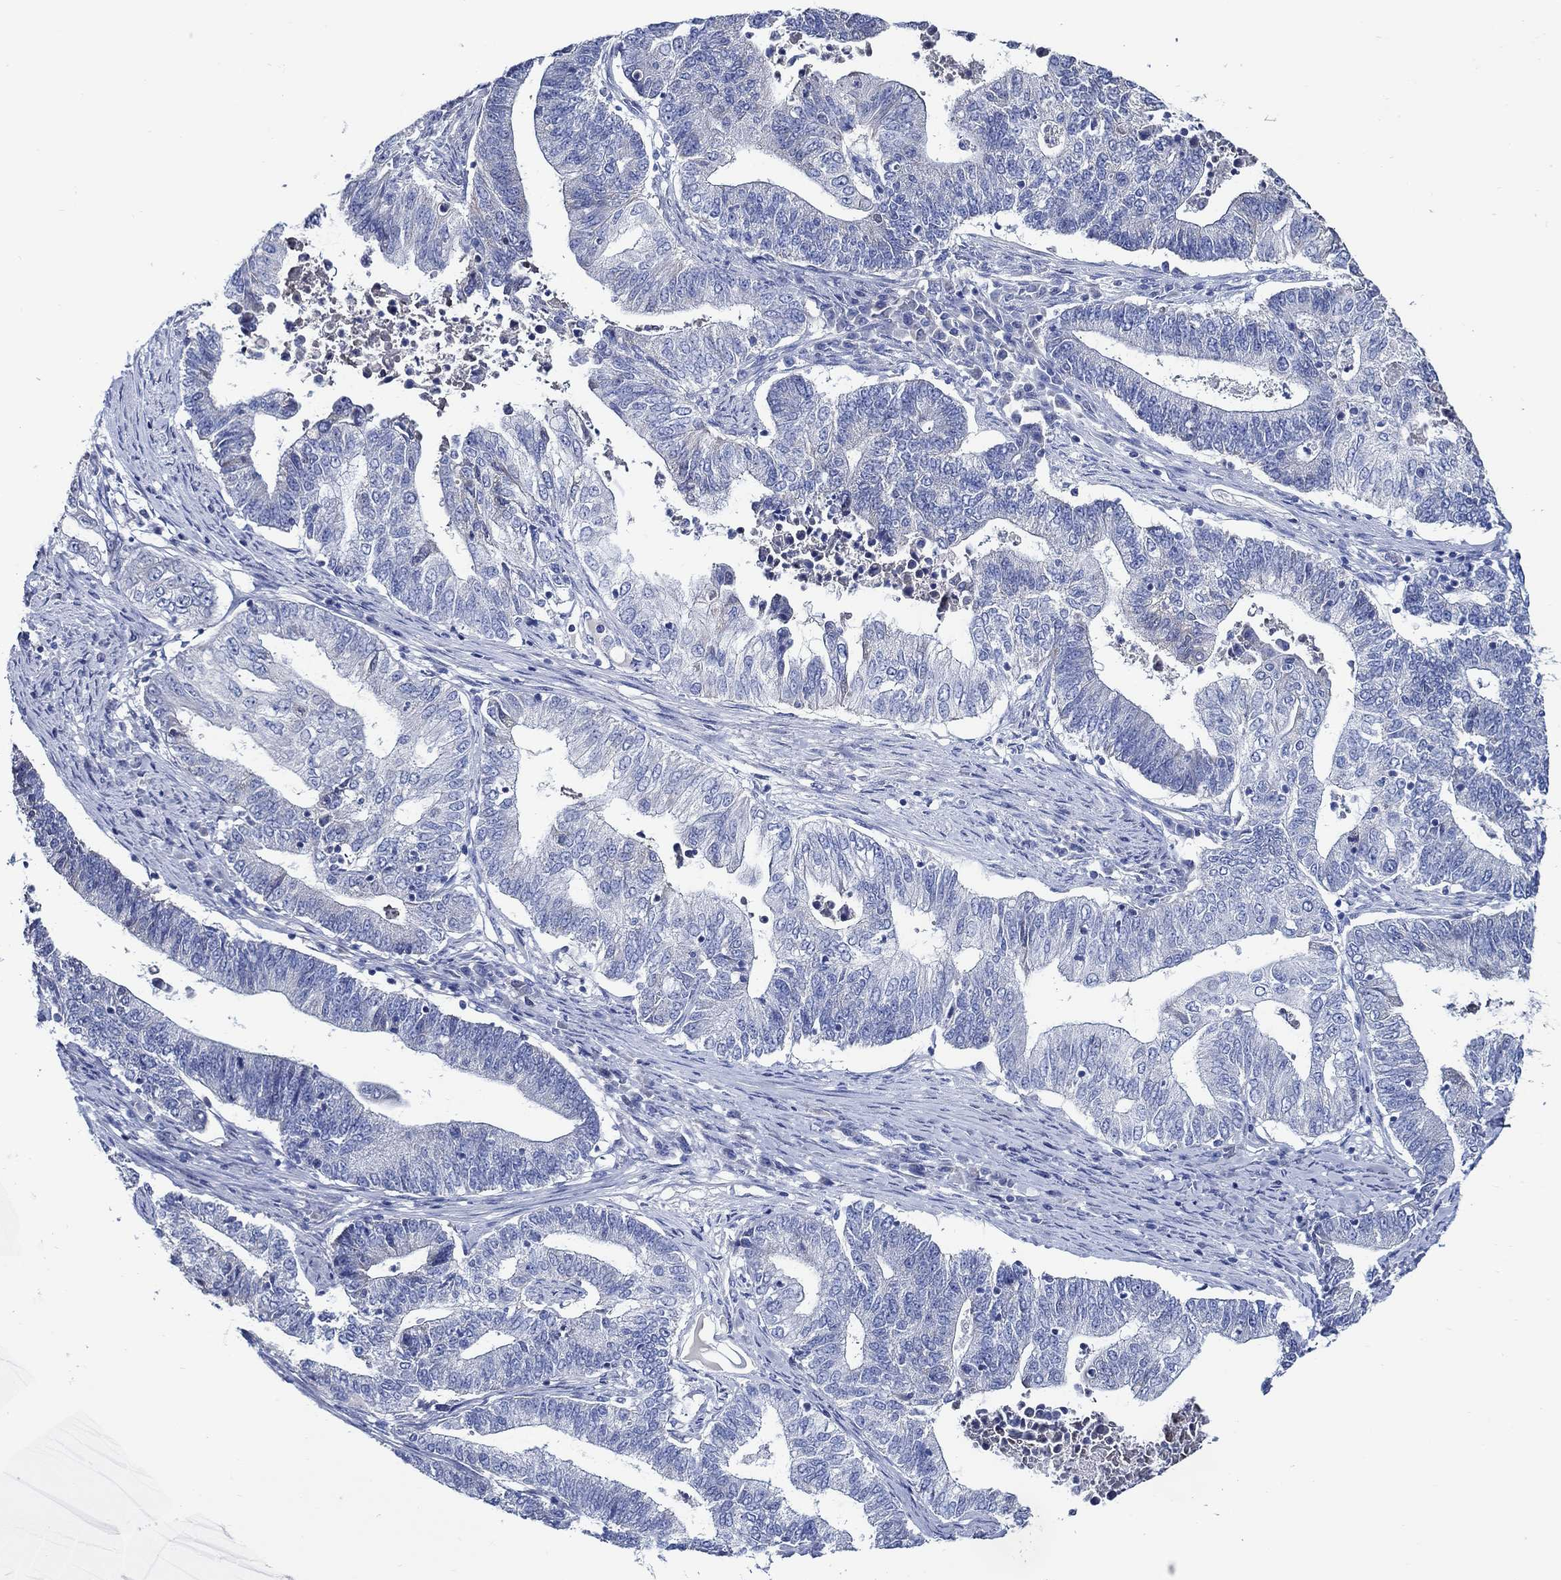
{"staining": {"intensity": "negative", "quantity": "none", "location": "none"}, "tissue": "endometrial cancer", "cell_type": "Tumor cells", "image_type": "cancer", "snomed": [{"axis": "morphology", "description": "Adenocarcinoma, NOS"}, {"axis": "topography", "description": "Uterus"}, {"axis": "topography", "description": "Endometrium"}], "caption": "Endometrial cancer stained for a protein using immunohistochemistry reveals no positivity tumor cells.", "gene": "SKOR1", "patient": {"sex": "female", "age": 54}}